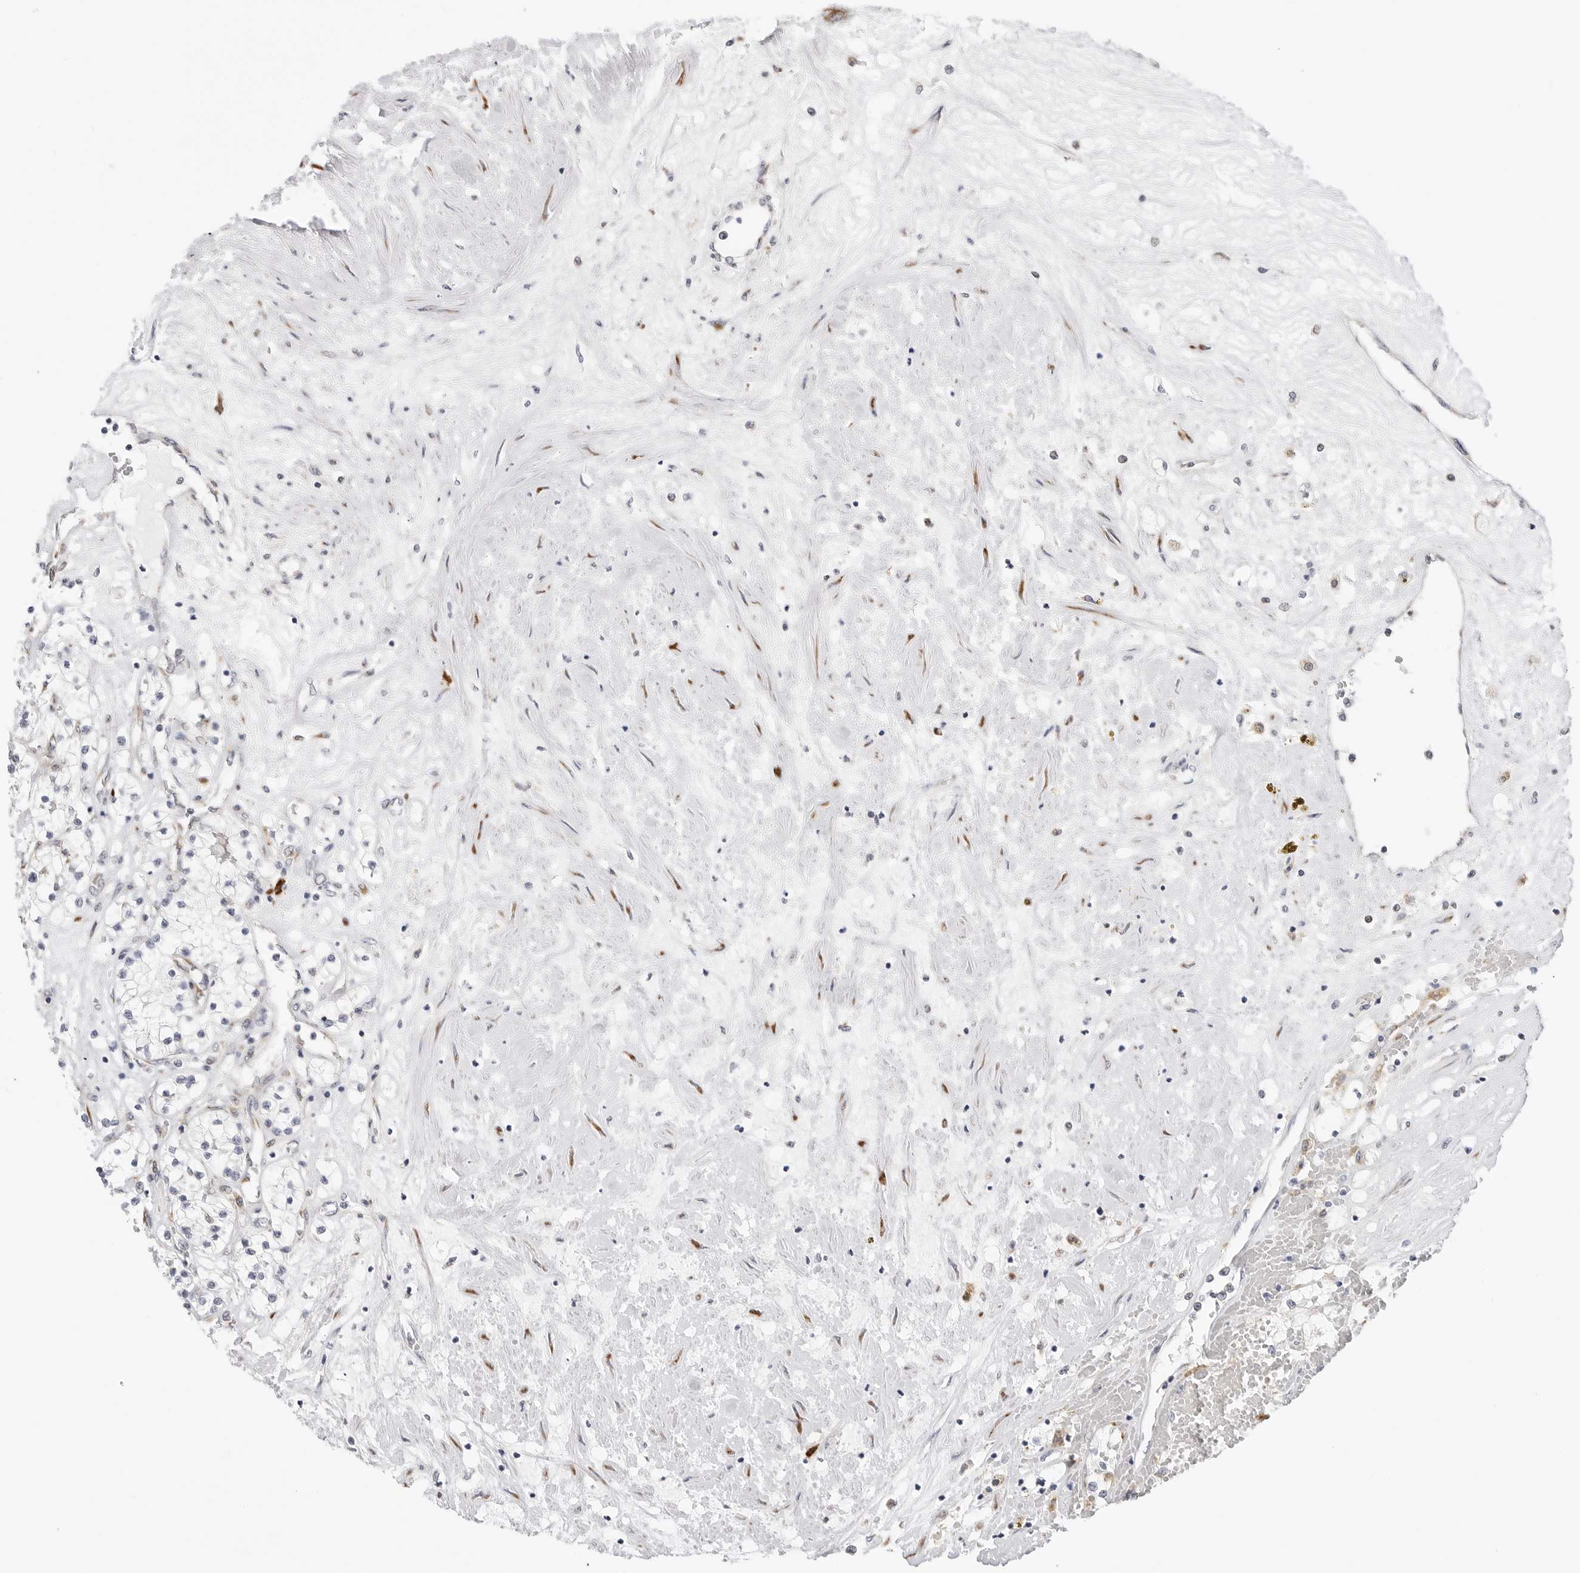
{"staining": {"intensity": "negative", "quantity": "none", "location": "none"}, "tissue": "renal cancer", "cell_type": "Tumor cells", "image_type": "cancer", "snomed": [{"axis": "morphology", "description": "Normal tissue, NOS"}, {"axis": "morphology", "description": "Adenocarcinoma, NOS"}, {"axis": "topography", "description": "Kidney"}], "caption": "Tumor cells show no significant expression in adenocarcinoma (renal). (Brightfield microscopy of DAB immunohistochemistry (IHC) at high magnification).", "gene": "RPN1", "patient": {"sex": "male", "age": 68}}